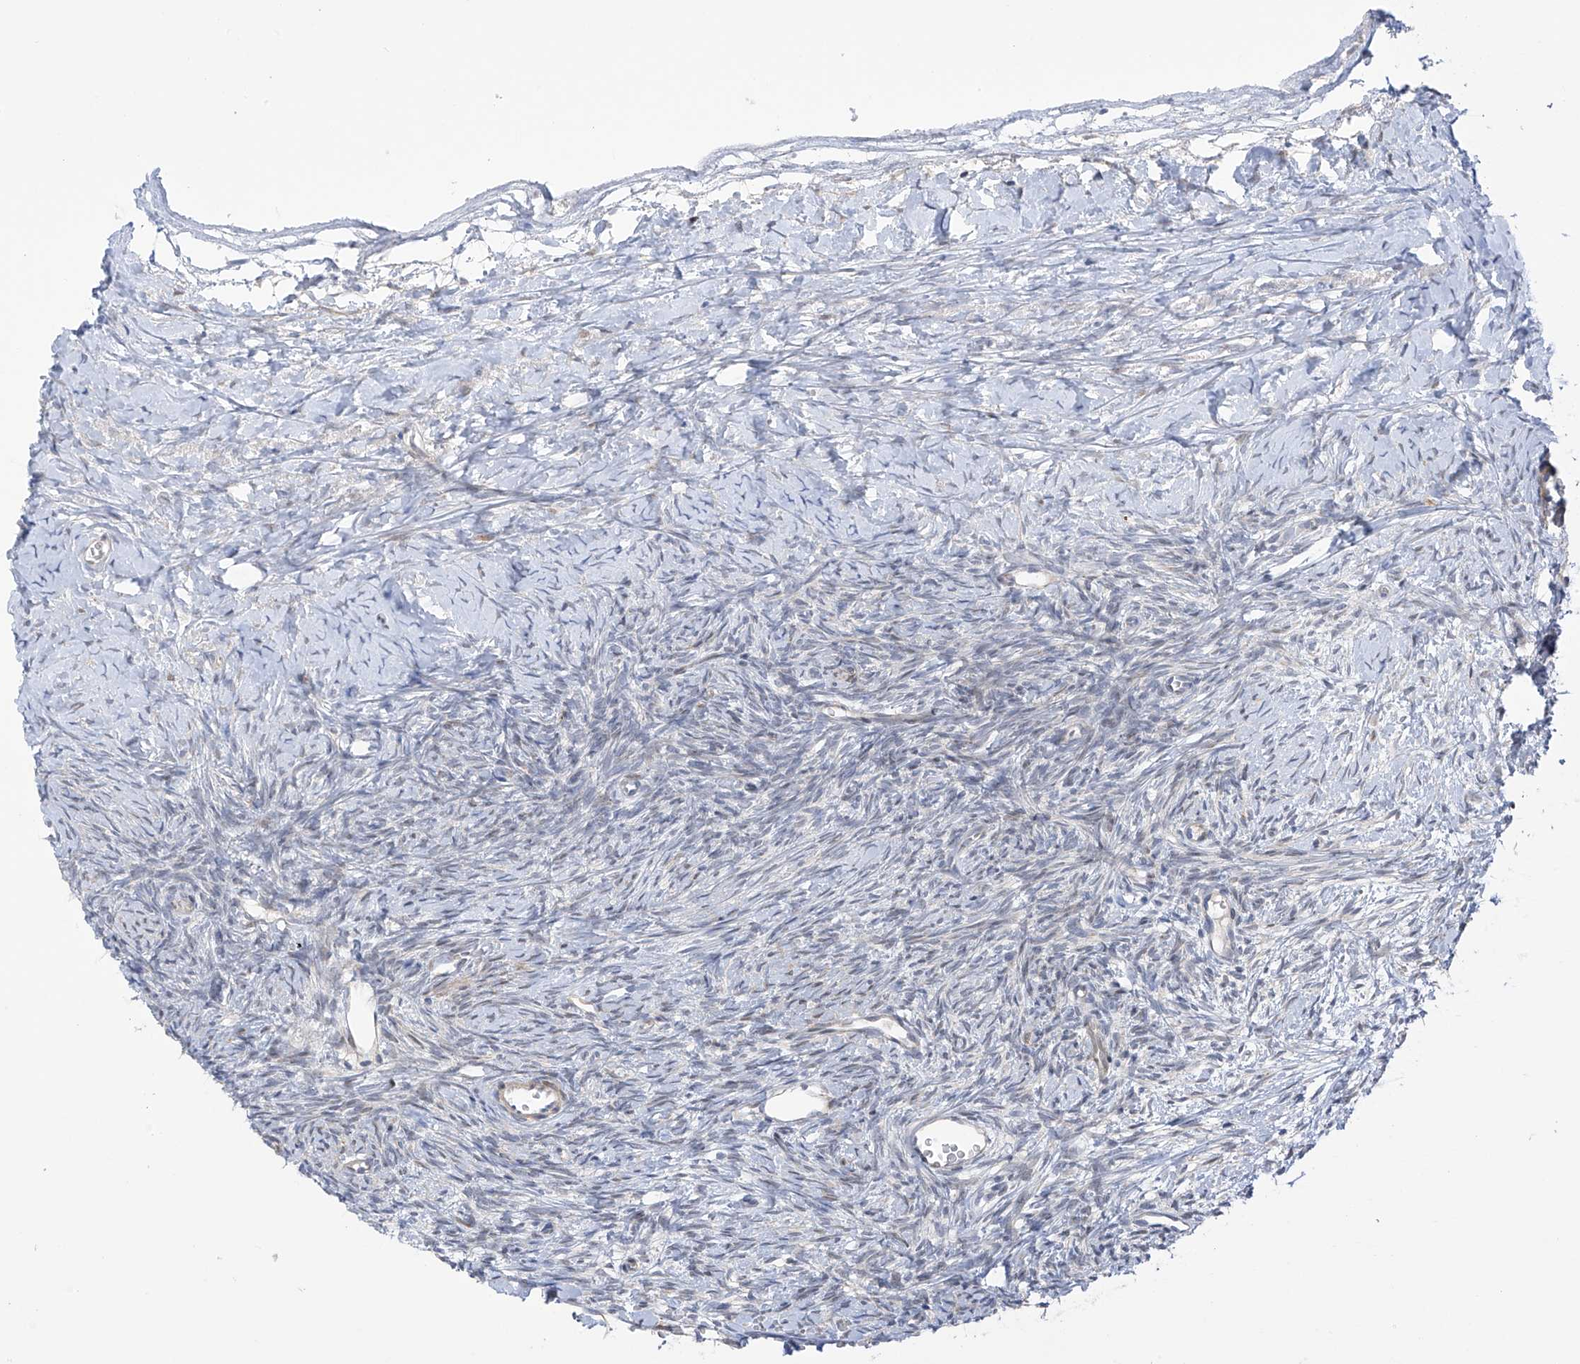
{"staining": {"intensity": "negative", "quantity": "none", "location": "none"}, "tissue": "ovary", "cell_type": "Ovarian stroma cells", "image_type": "normal", "snomed": [{"axis": "morphology", "description": "Normal tissue, NOS"}, {"axis": "morphology", "description": "Developmental malformation"}, {"axis": "topography", "description": "Ovary"}], "caption": "IHC photomicrograph of benign ovary stained for a protein (brown), which demonstrates no expression in ovarian stroma cells. (Stains: DAB IHC with hematoxylin counter stain, Microscopy: brightfield microscopy at high magnification).", "gene": "ZNF641", "patient": {"sex": "female", "age": 39}}